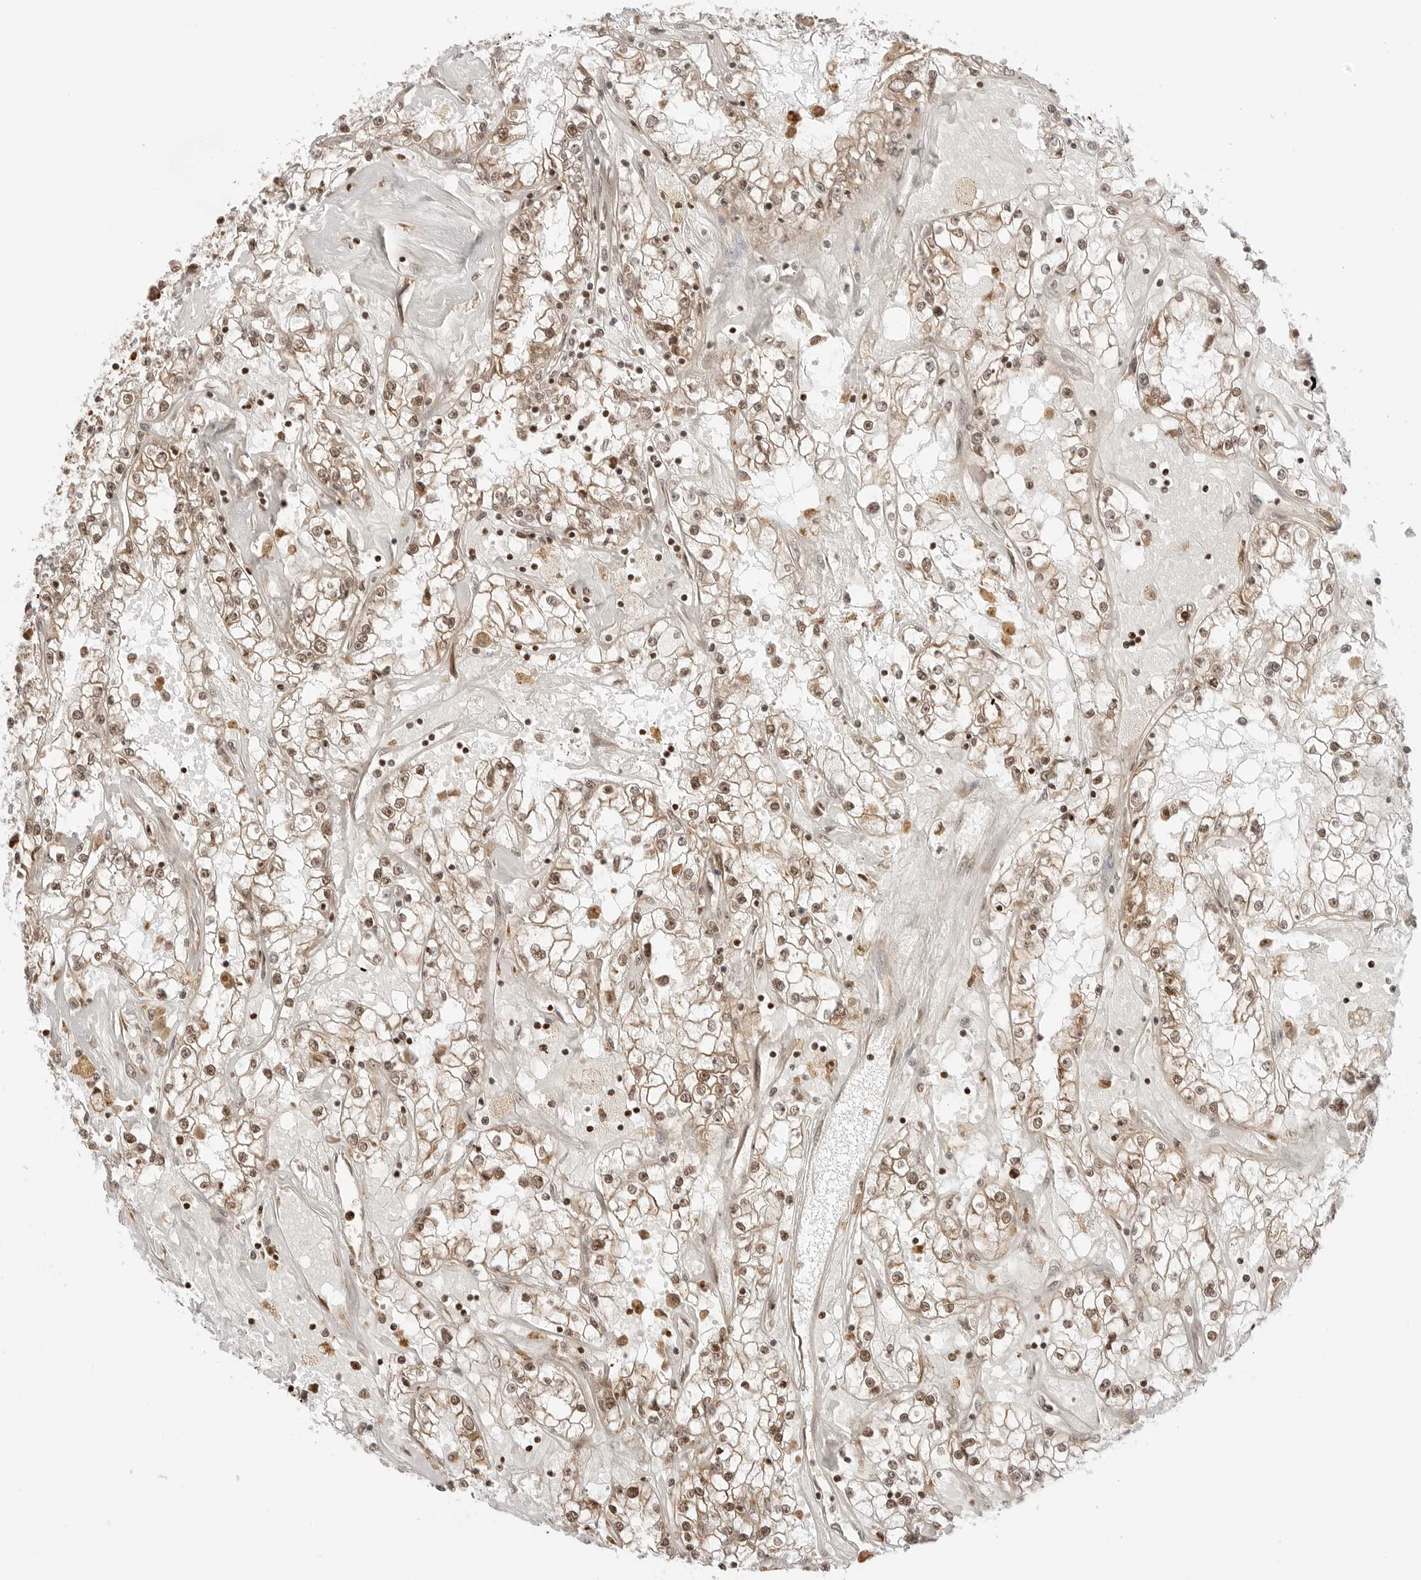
{"staining": {"intensity": "moderate", "quantity": ">75%", "location": "cytoplasmic/membranous,nuclear"}, "tissue": "renal cancer", "cell_type": "Tumor cells", "image_type": "cancer", "snomed": [{"axis": "morphology", "description": "Adenocarcinoma, NOS"}, {"axis": "topography", "description": "Kidney"}], "caption": "Protein staining of renal adenocarcinoma tissue reveals moderate cytoplasmic/membranous and nuclear positivity in approximately >75% of tumor cells.", "gene": "FKBP14", "patient": {"sex": "male", "age": 56}}